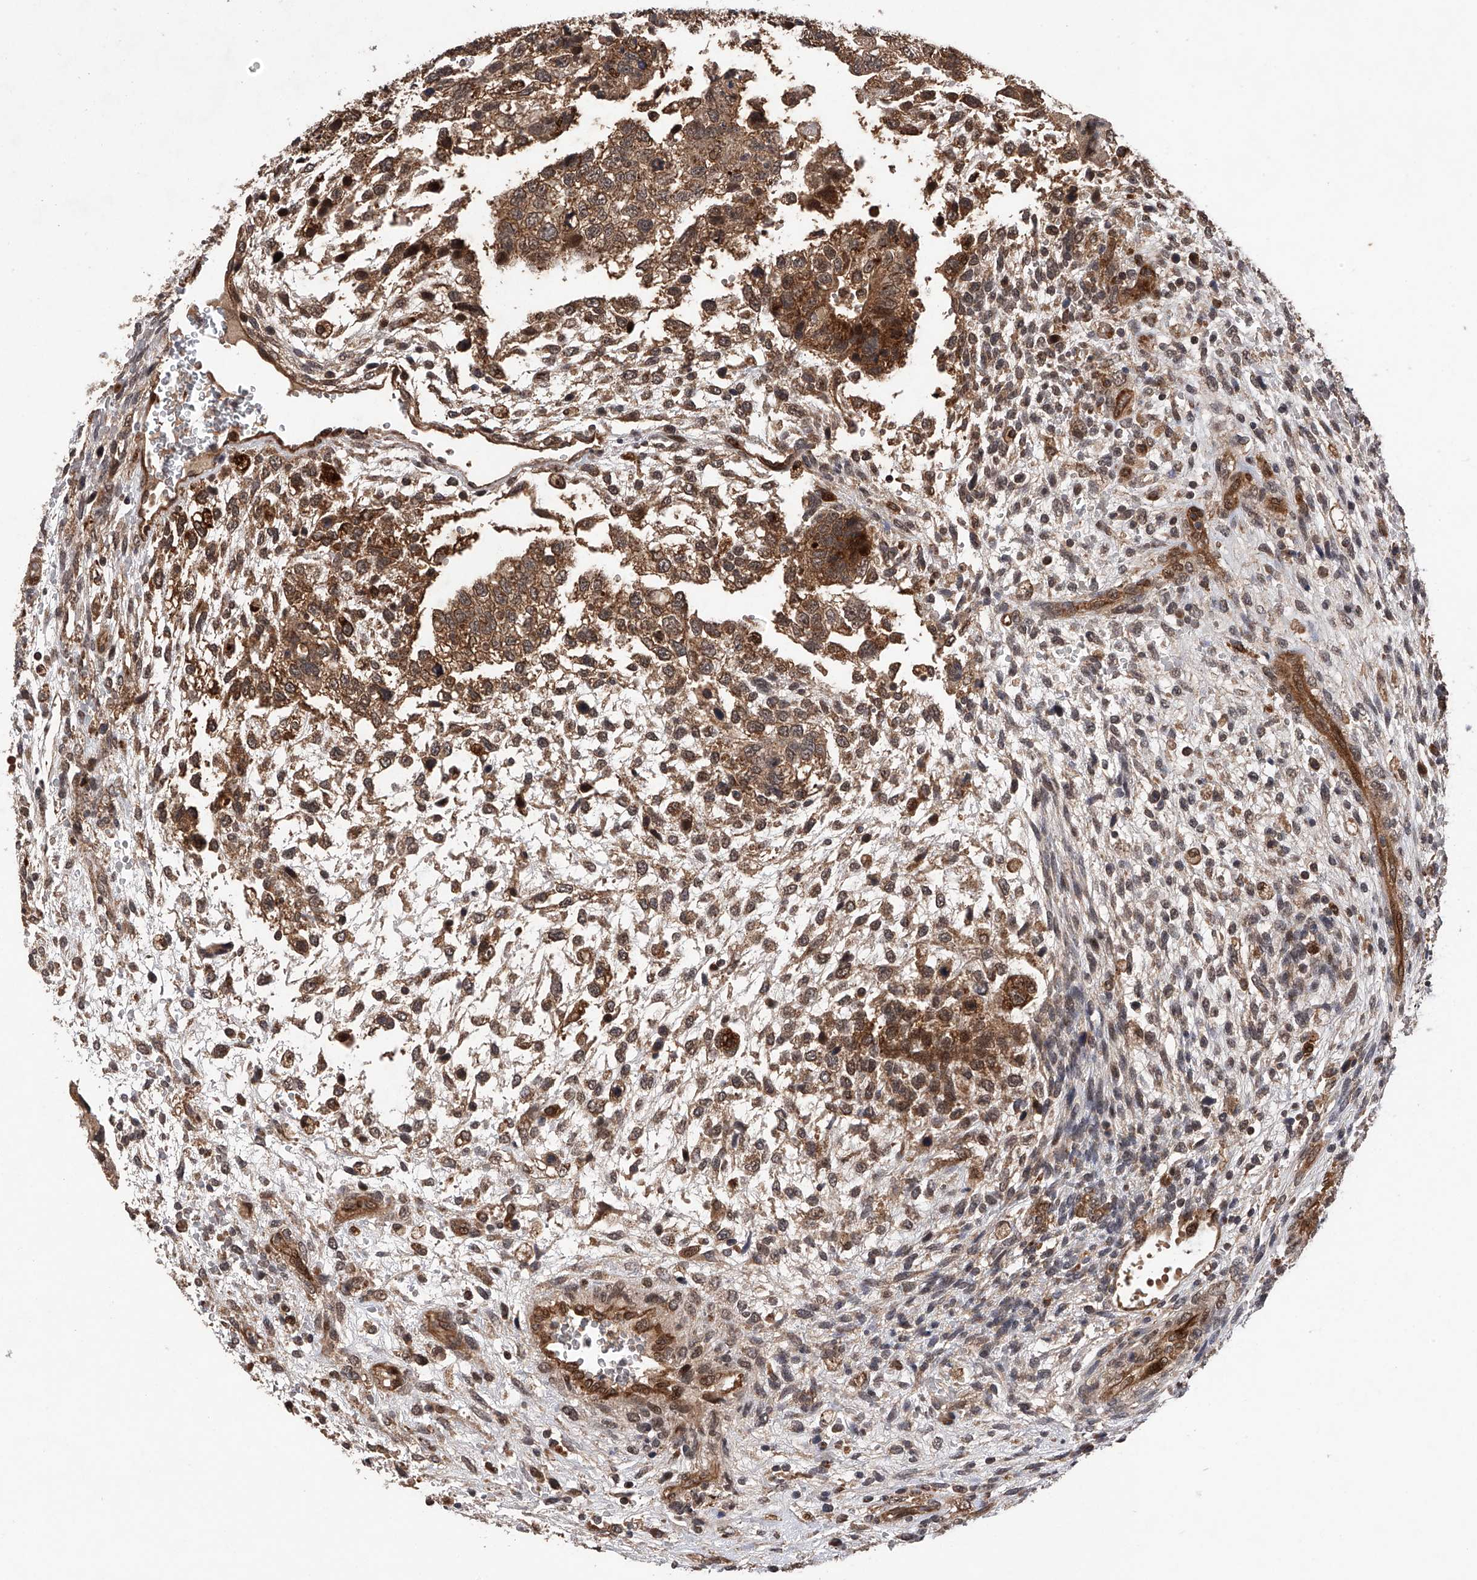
{"staining": {"intensity": "moderate", "quantity": ">75%", "location": "cytoplasmic/membranous"}, "tissue": "testis cancer", "cell_type": "Tumor cells", "image_type": "cancer", "snomed": [{"axis": "morphology", "description": "Carcinoma, Embryonal, NOS"}, {"axis": "topography", "description": "Testis"}], "caption": "Testis embryonal carcinoma tissue exhibits moderate cytoplasmic/membranous expression in about >75% of tumor cells", "gene": "MAP3K11", "patient": {"sex": "male", "age": 37}}